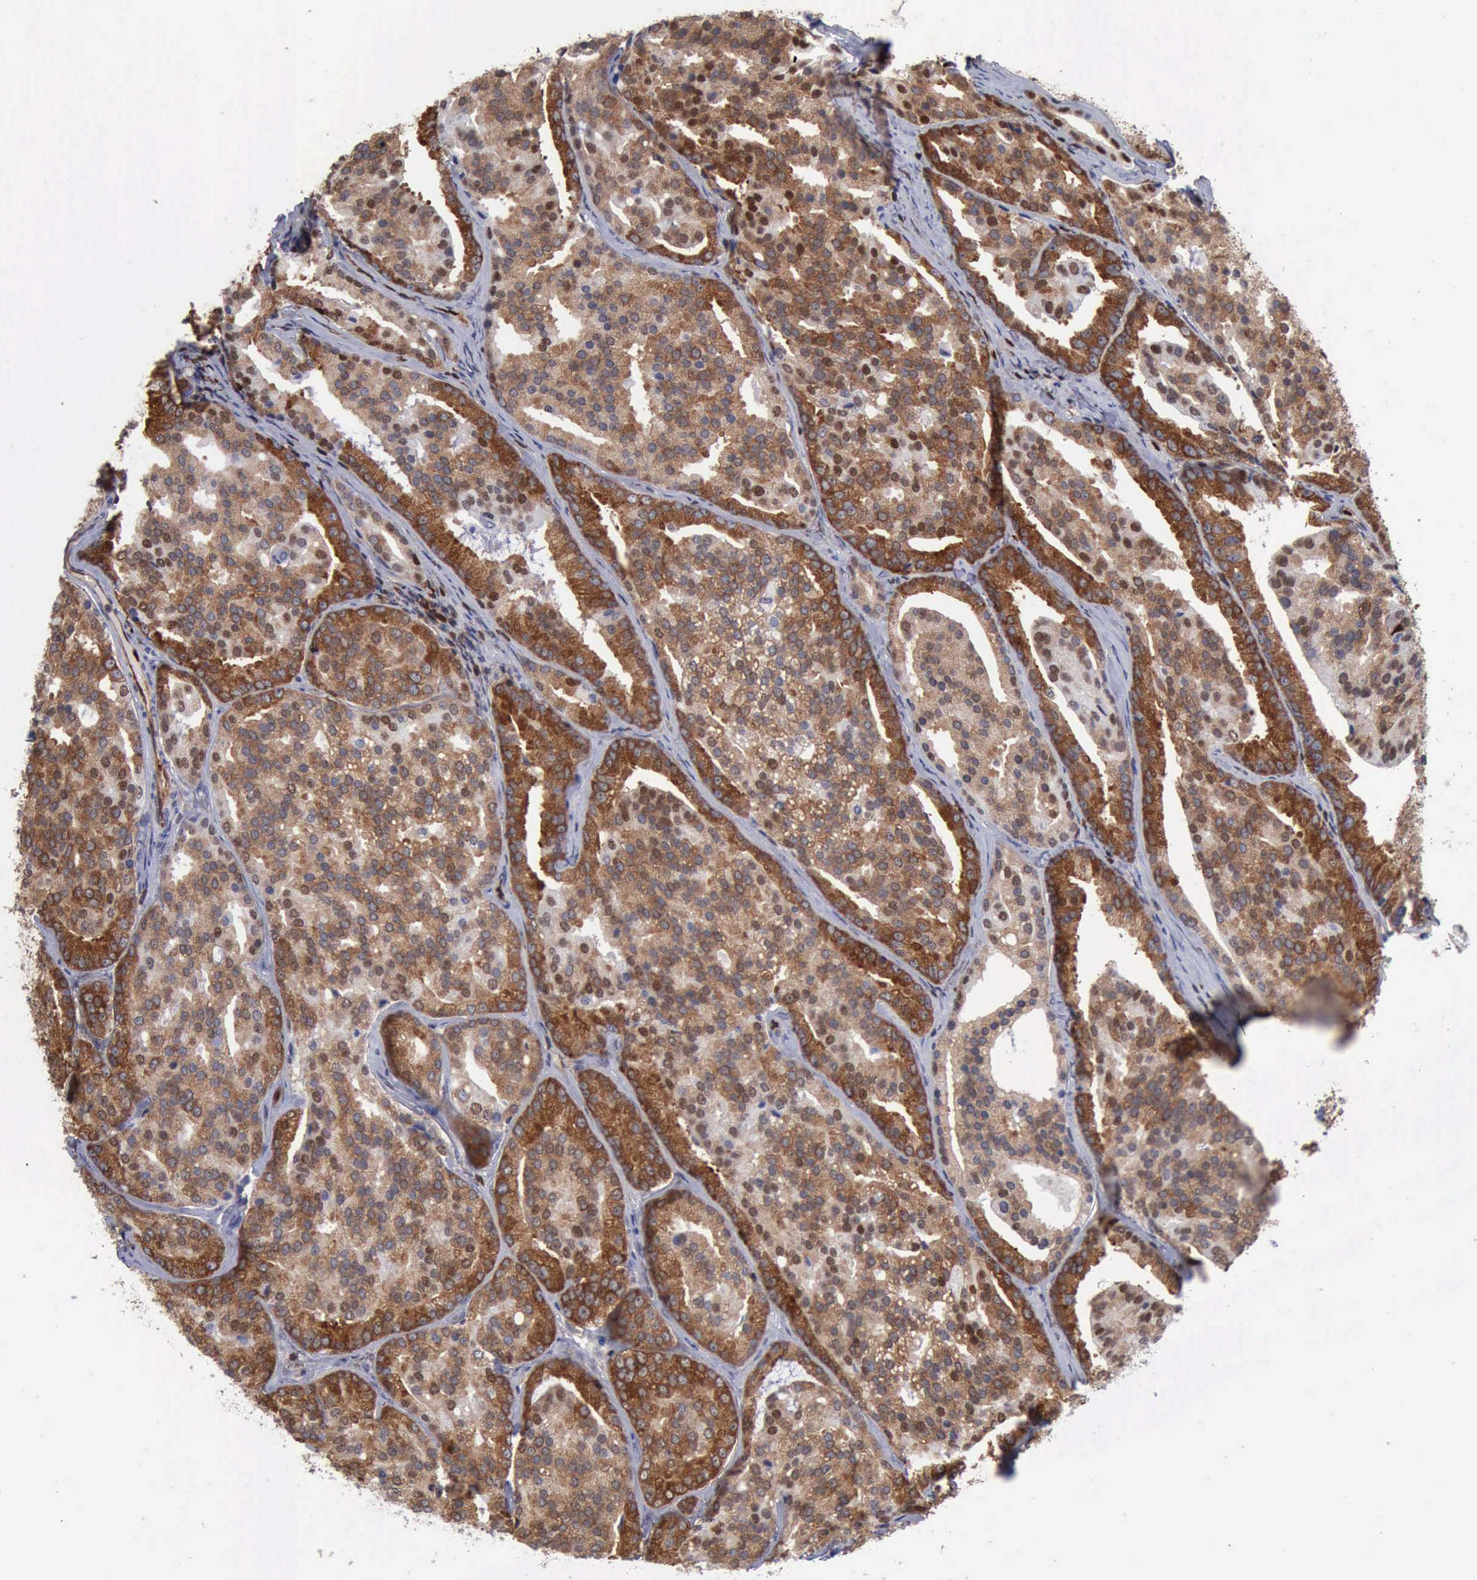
{"staining": {"intensity": "strong", "quantity": ">75%", "location": "cytoplasmic/membranous,nuclear"}, "tissue": "prostate cancer", "cell_type": "Tumor cells", "image_type": "cancer", "snomed": [{"axis": "morphology", "description": "Adenocarcinoma, High grade"}, {"axis": "topography", "description": "Prostate"}], "caption": "The photomicrograph reveals staining of prostate high-grade adenocarcinoma, revealing strong cytoplasmic/membranous and nuclear protein staining (brown color) within tumor cells.", "gene": "PDCD4", "patient": {"sex": "male", "age": 64}}